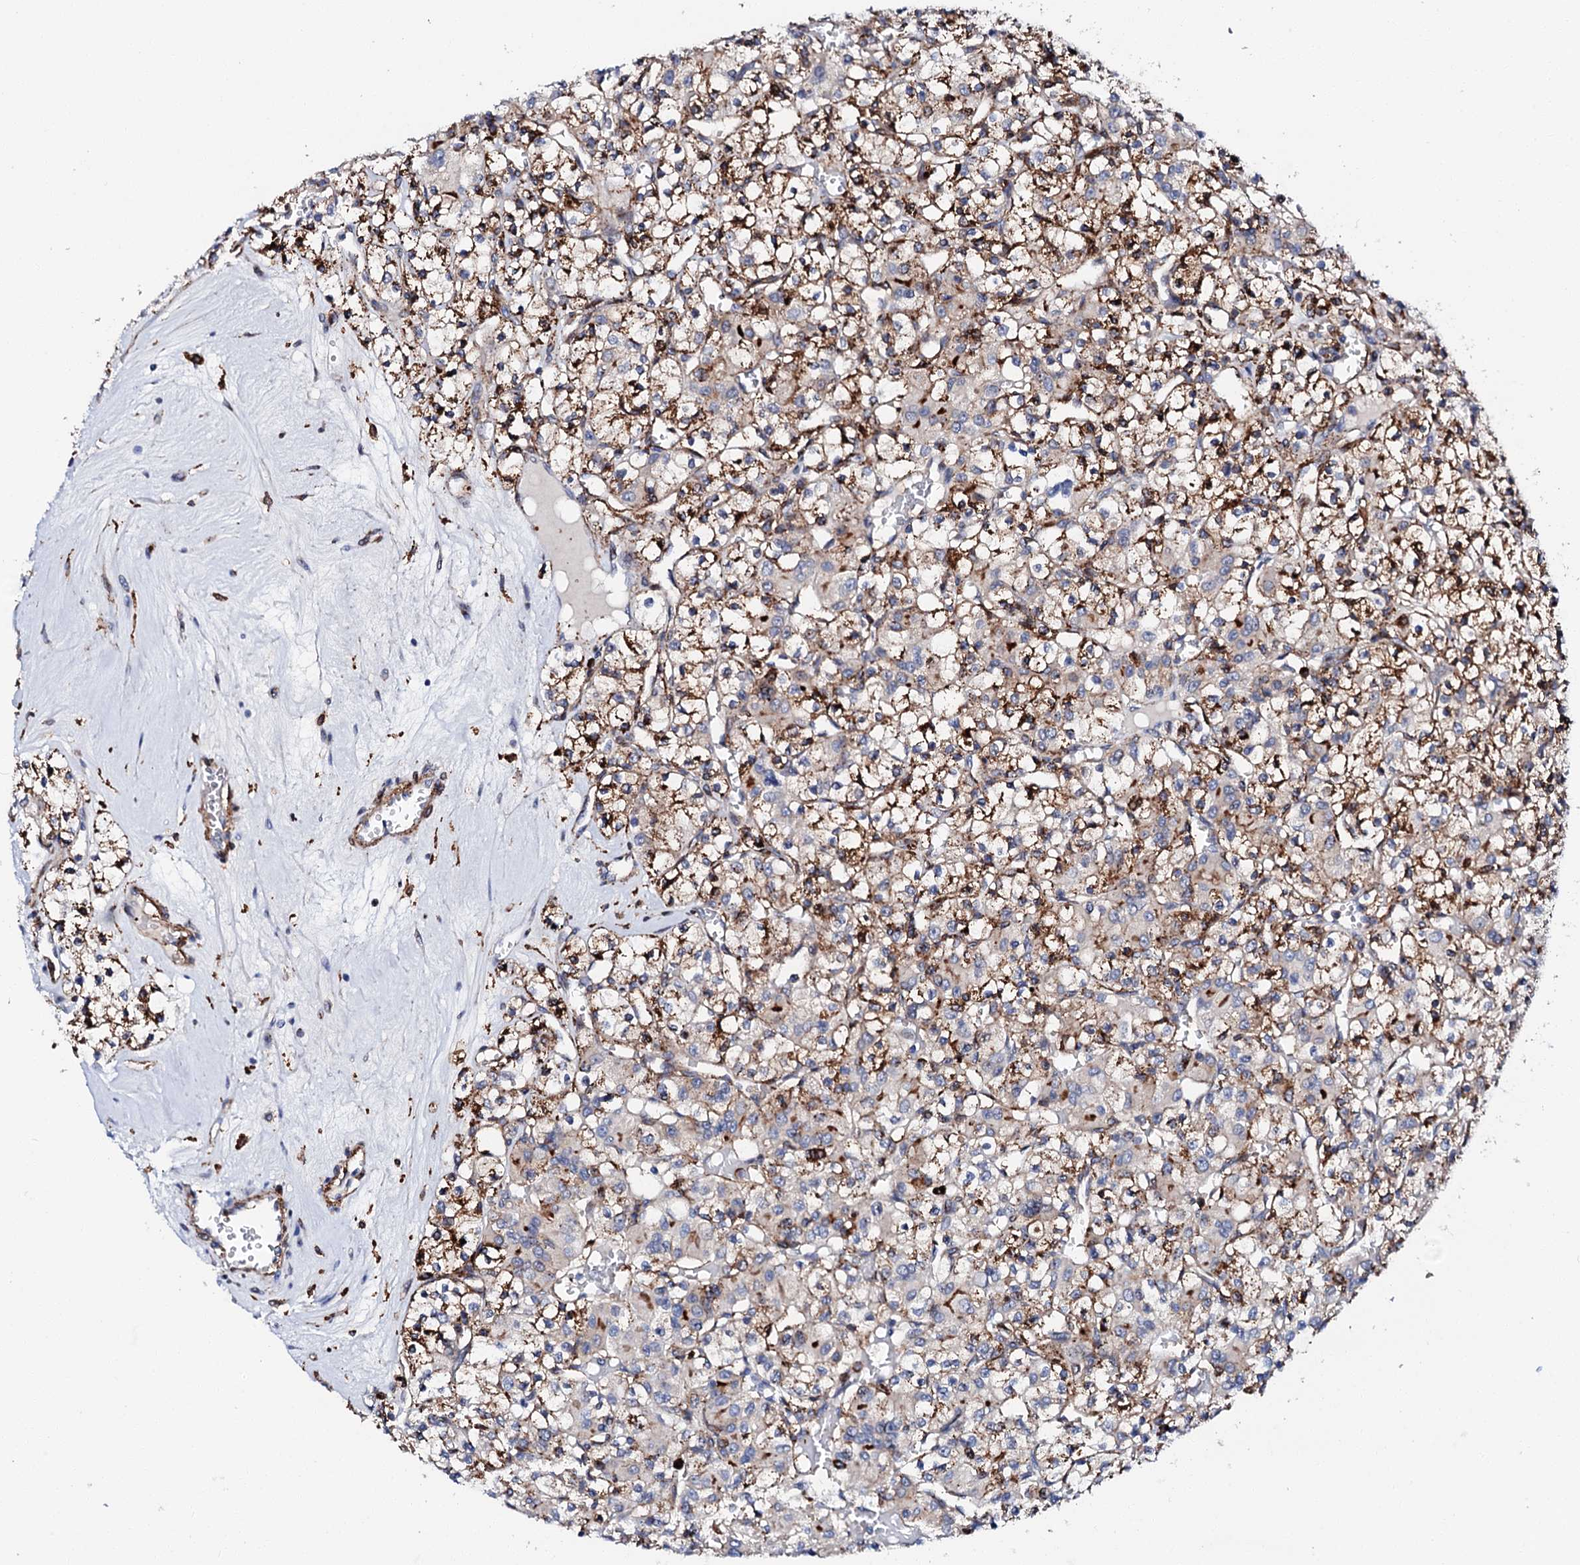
{"staining": {"intensity": "strong", "quantity": "25%-75%", "location": "cytoplasmic/membranous"}, "tissue": "renal cancer", "cell_type": "Tumor cells", "image_type": "cancer", "snomed": [{"axis": "morphology", "description": "Adenocarcinoma, NOS"}, {"axis": "topography", "description": "Kidney"}], "caption": "Renal cancer (adenocarcinoma) stained with immunohistochemistry demonstrates strong cytoplasmic/membranous expression in approximately 25%-75% of tumor cells.", "gene": "MED13L", "patient": {"sex": "female", "age": 59}}